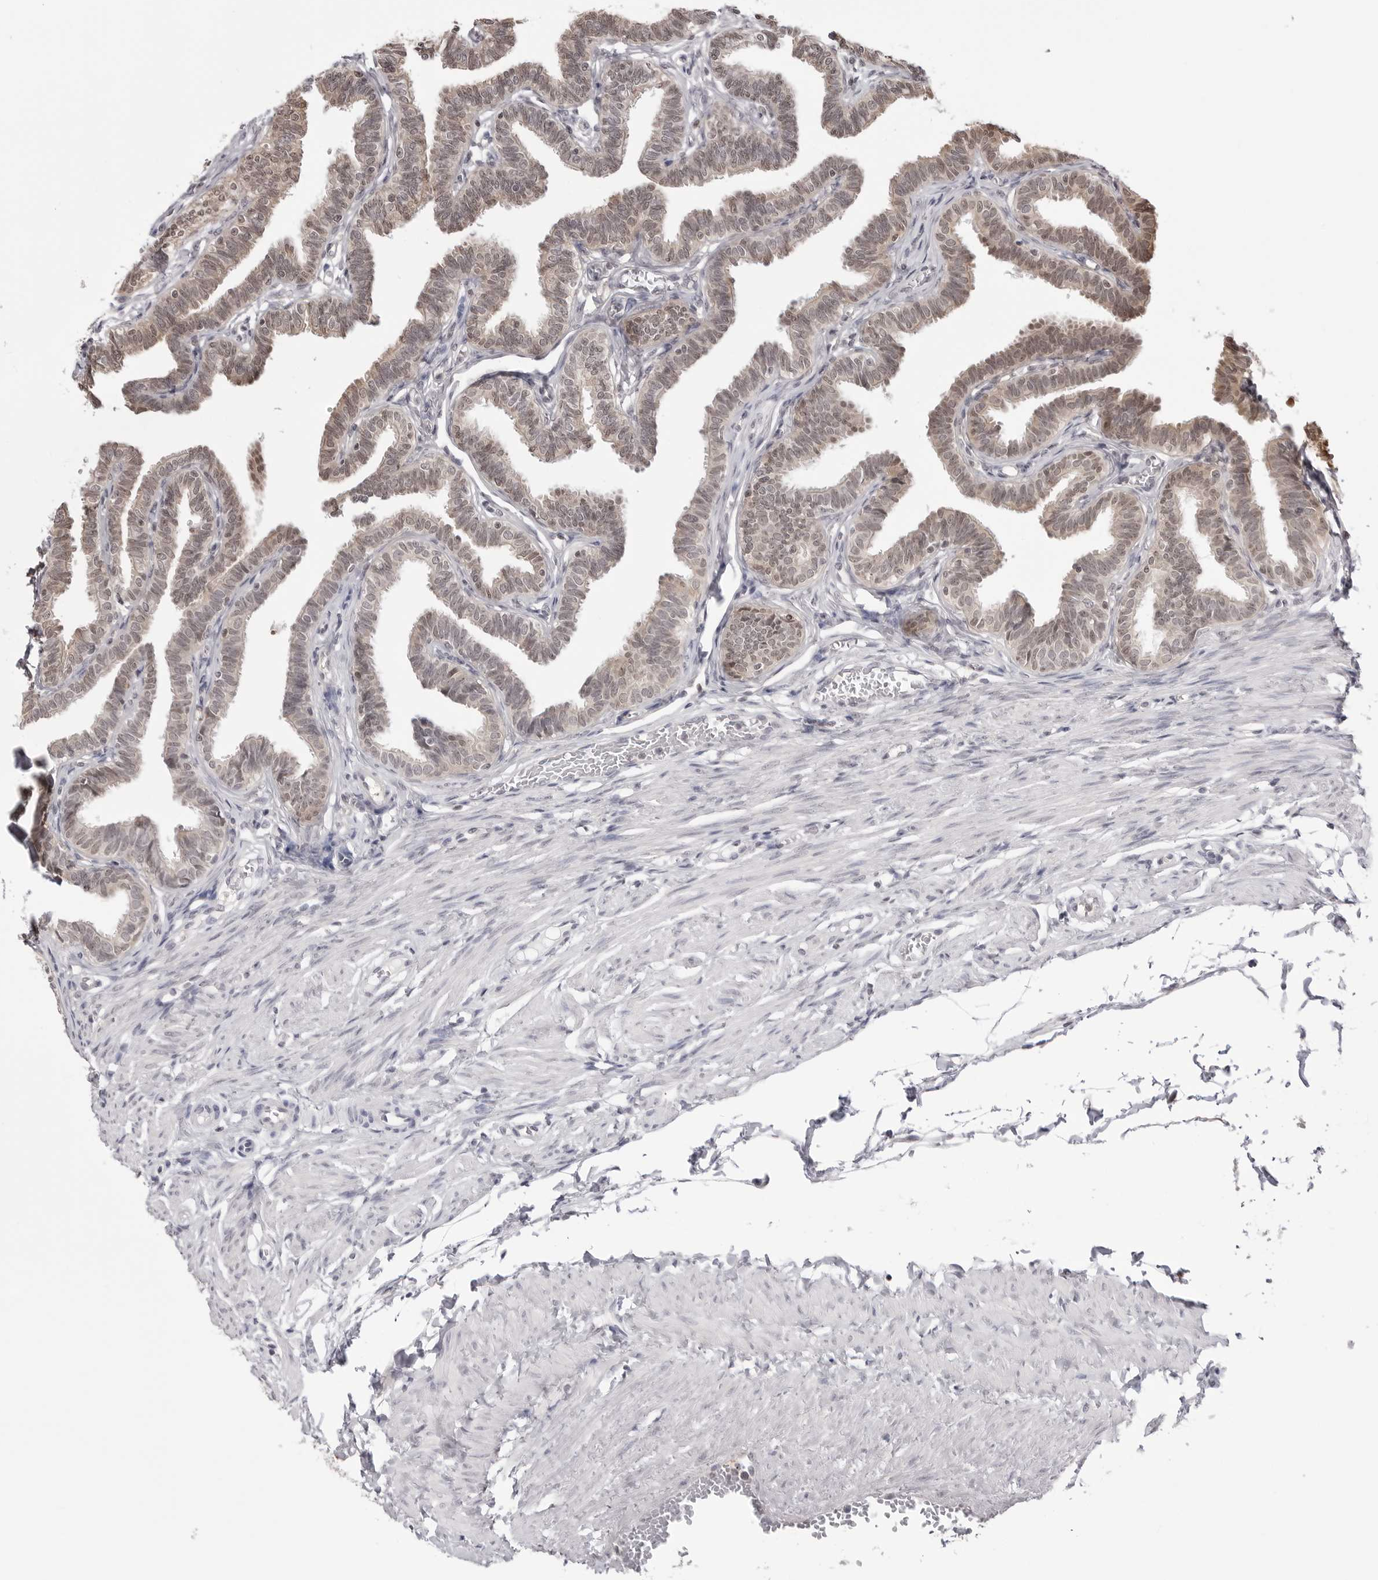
{"staining": {"intensity": "weak", "quantity": ">75%", "location": "cytoplasmic/membranous,nuclear"}, "tissue": "fallopian tube", "cell_type": "Glandular cells", "image_type": "normal", "snomed": [{"axis": "morphology", "description": "Normal tissue, NOS"}, {"axis": "topography", "description": "Fallopian tube"}, {"axis": "topography", "description": "Ovary"}], "caption": "This is a photomicrograph of immunohistochemistry (IHC) staining of unremarkable fallopian tube, which shows weak expression in the cytoplasmic/membranous,nuclear of glandular cells.", "gene": "YWHAG", "patient": {"sex": "female", "age": 23}}